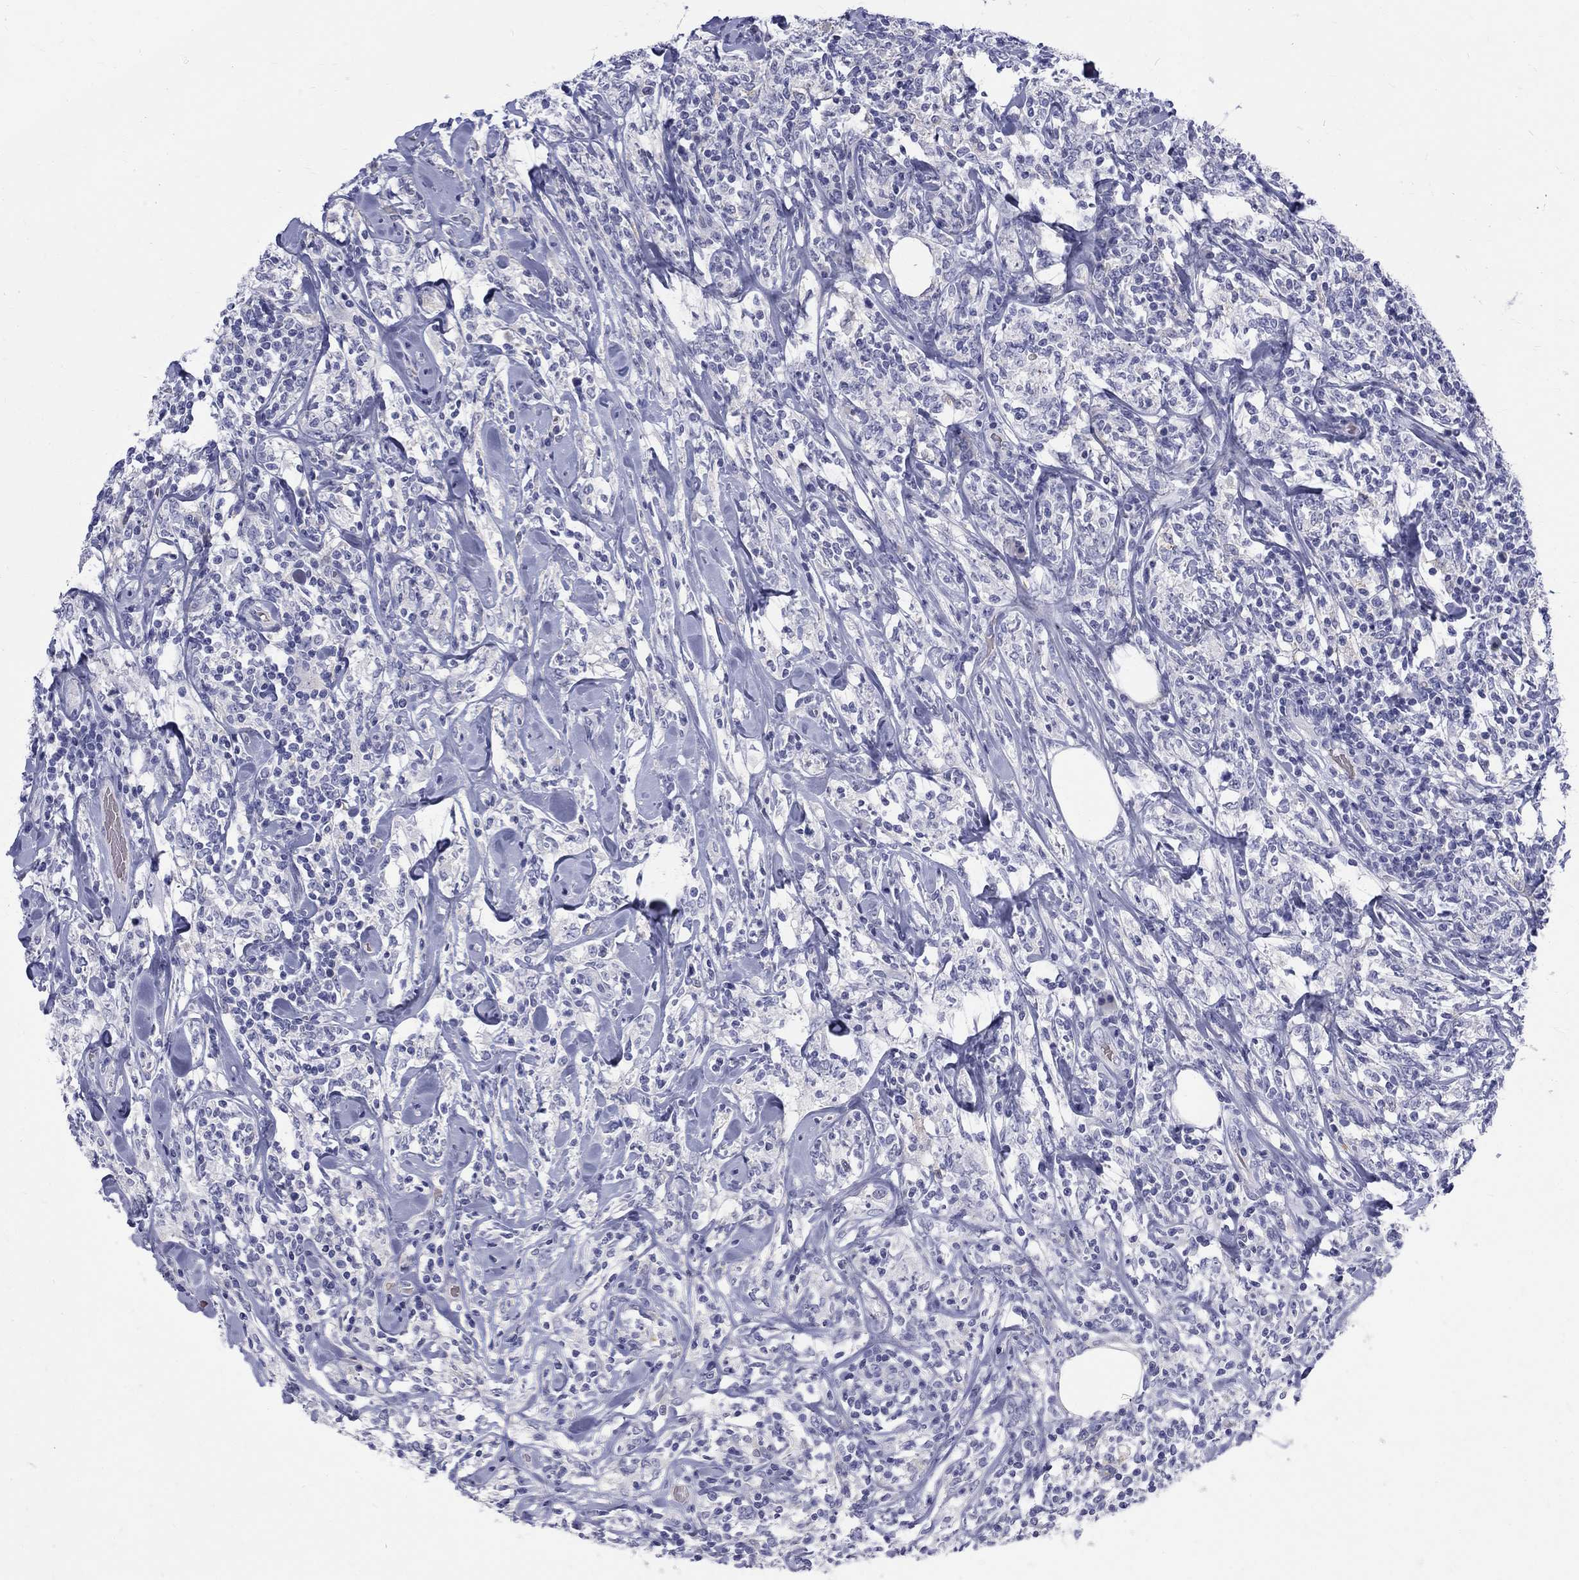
{"staining": {"intensity": "negative", "quantity": "none", "location": "none"}, "tissue": "lymphoma", "cell_type": "Tumor cells", "image_type": "cancer", "snomed": [{"axis": "morphology", "description": "Malignant lymphoma, non-Hodgkin's type, High grade"}, {"axis": "topography", "description": "Lymph node"}], "caption": "This is an immunohistochemistry (IHC) micrograph of human high-grade malignant lymphoma, non-Hodgkin's type. There is no staining in tumor cells.", "gene": "AGER", "patient": {"sex": "female", "age": 84}}